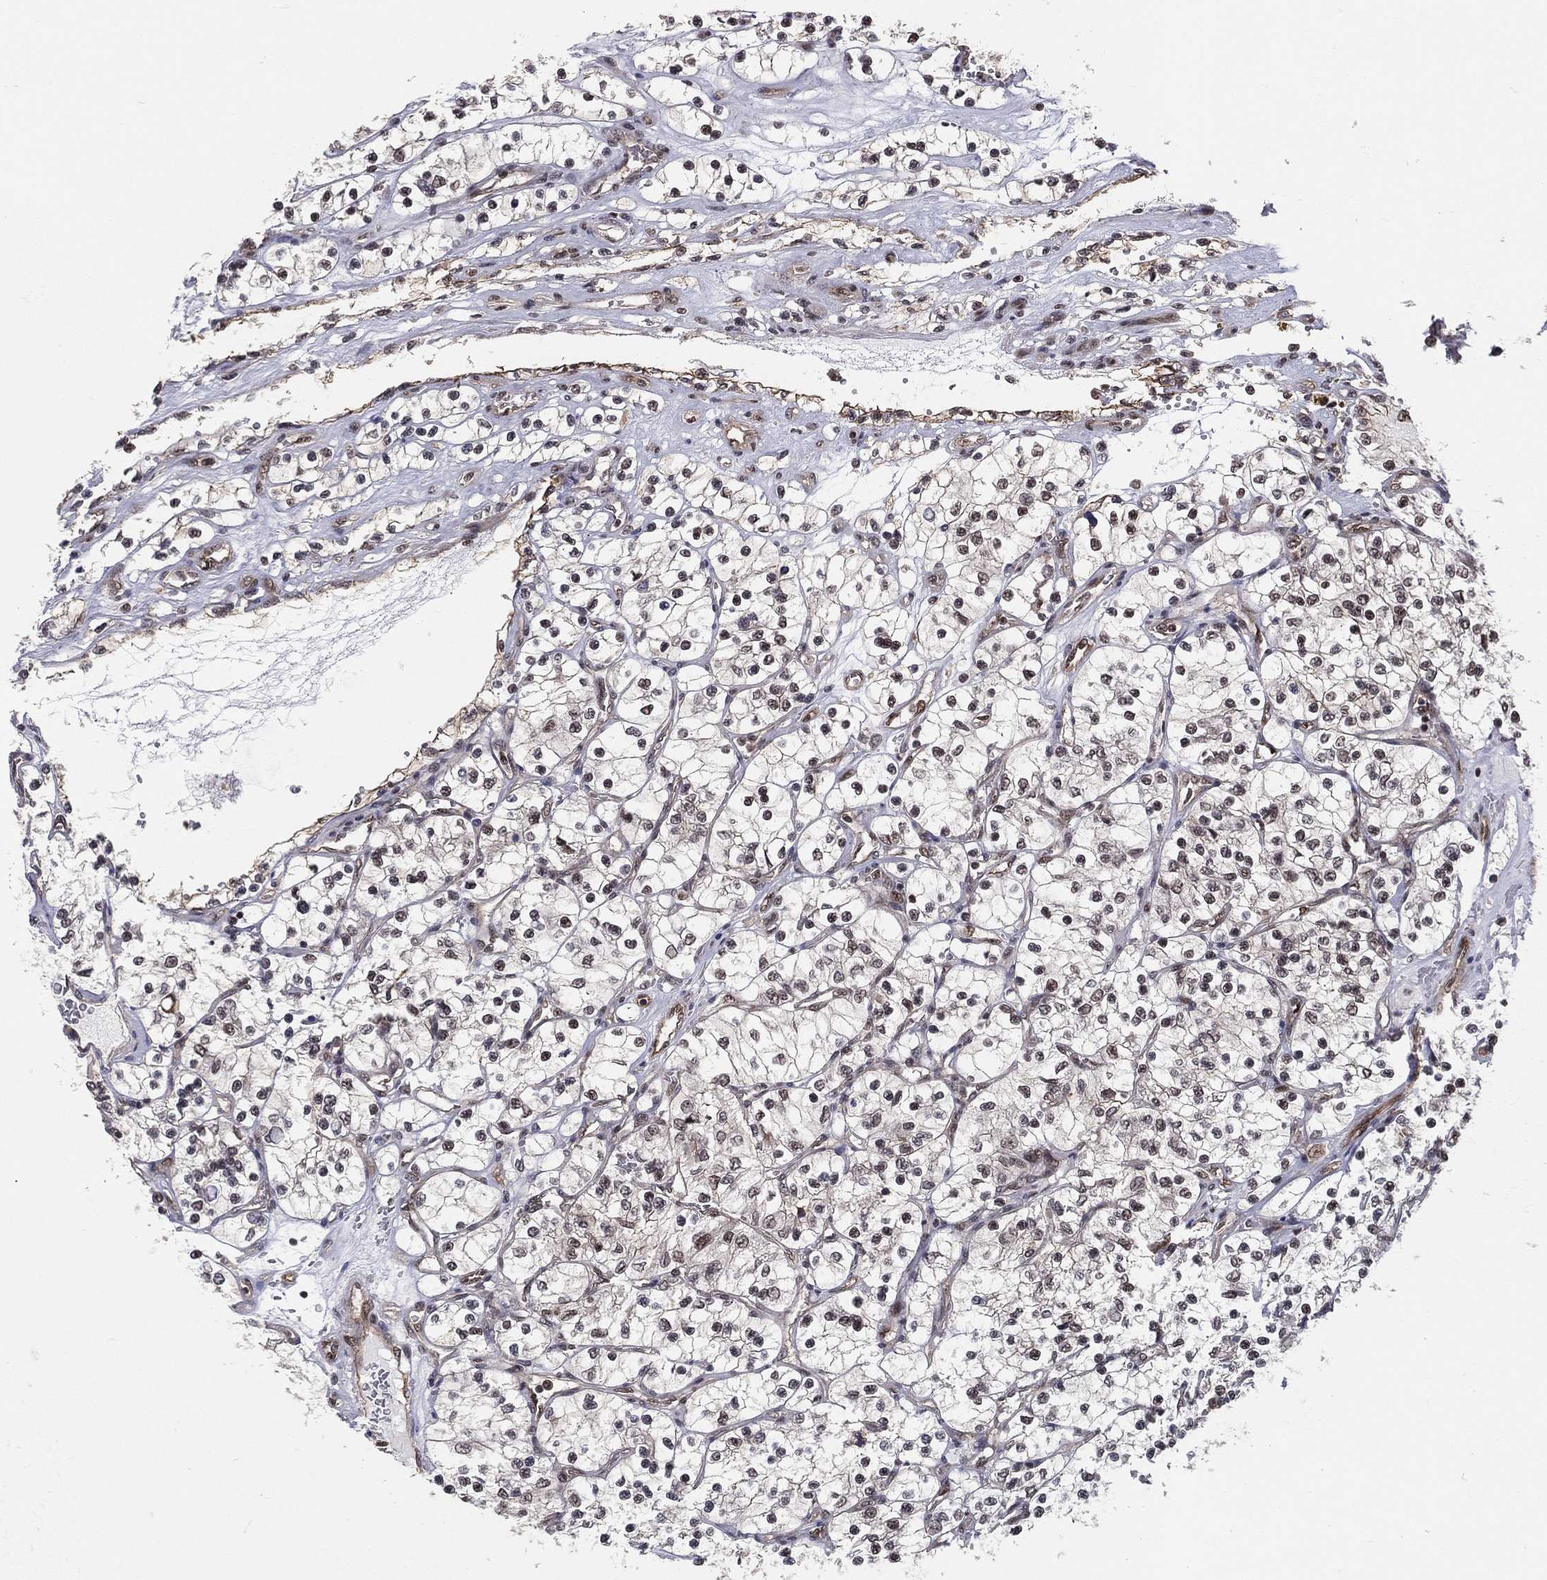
{"staining": {"intensity": "moderate", "quantity": "25%-75%", "location": "cytoplasmic/membranous"}, "tissue": "renal cancer", "cell_type": "Tumor cells", "image_type": "cancer", "snomed": [{"axis": "morphology", "description": "Adenocarcinoma, NOS"}, {"axis": "topography", "description": "Kidney"}], "caption": "Immunohistochemical staining of human renal cancer (adenocarcinoma) displays moderate cytoplasmic/membranous protein staining in approximately 25%-75% of tumor cells. The staining is performed using DAB (3,3'-diaminobenzidine) brown chromogen to label protein expression. The nuclei are counter-stained blue using hematoxylin.", "gene": "GPALPP1", "patient": {"sex": "female", "age": 69}}